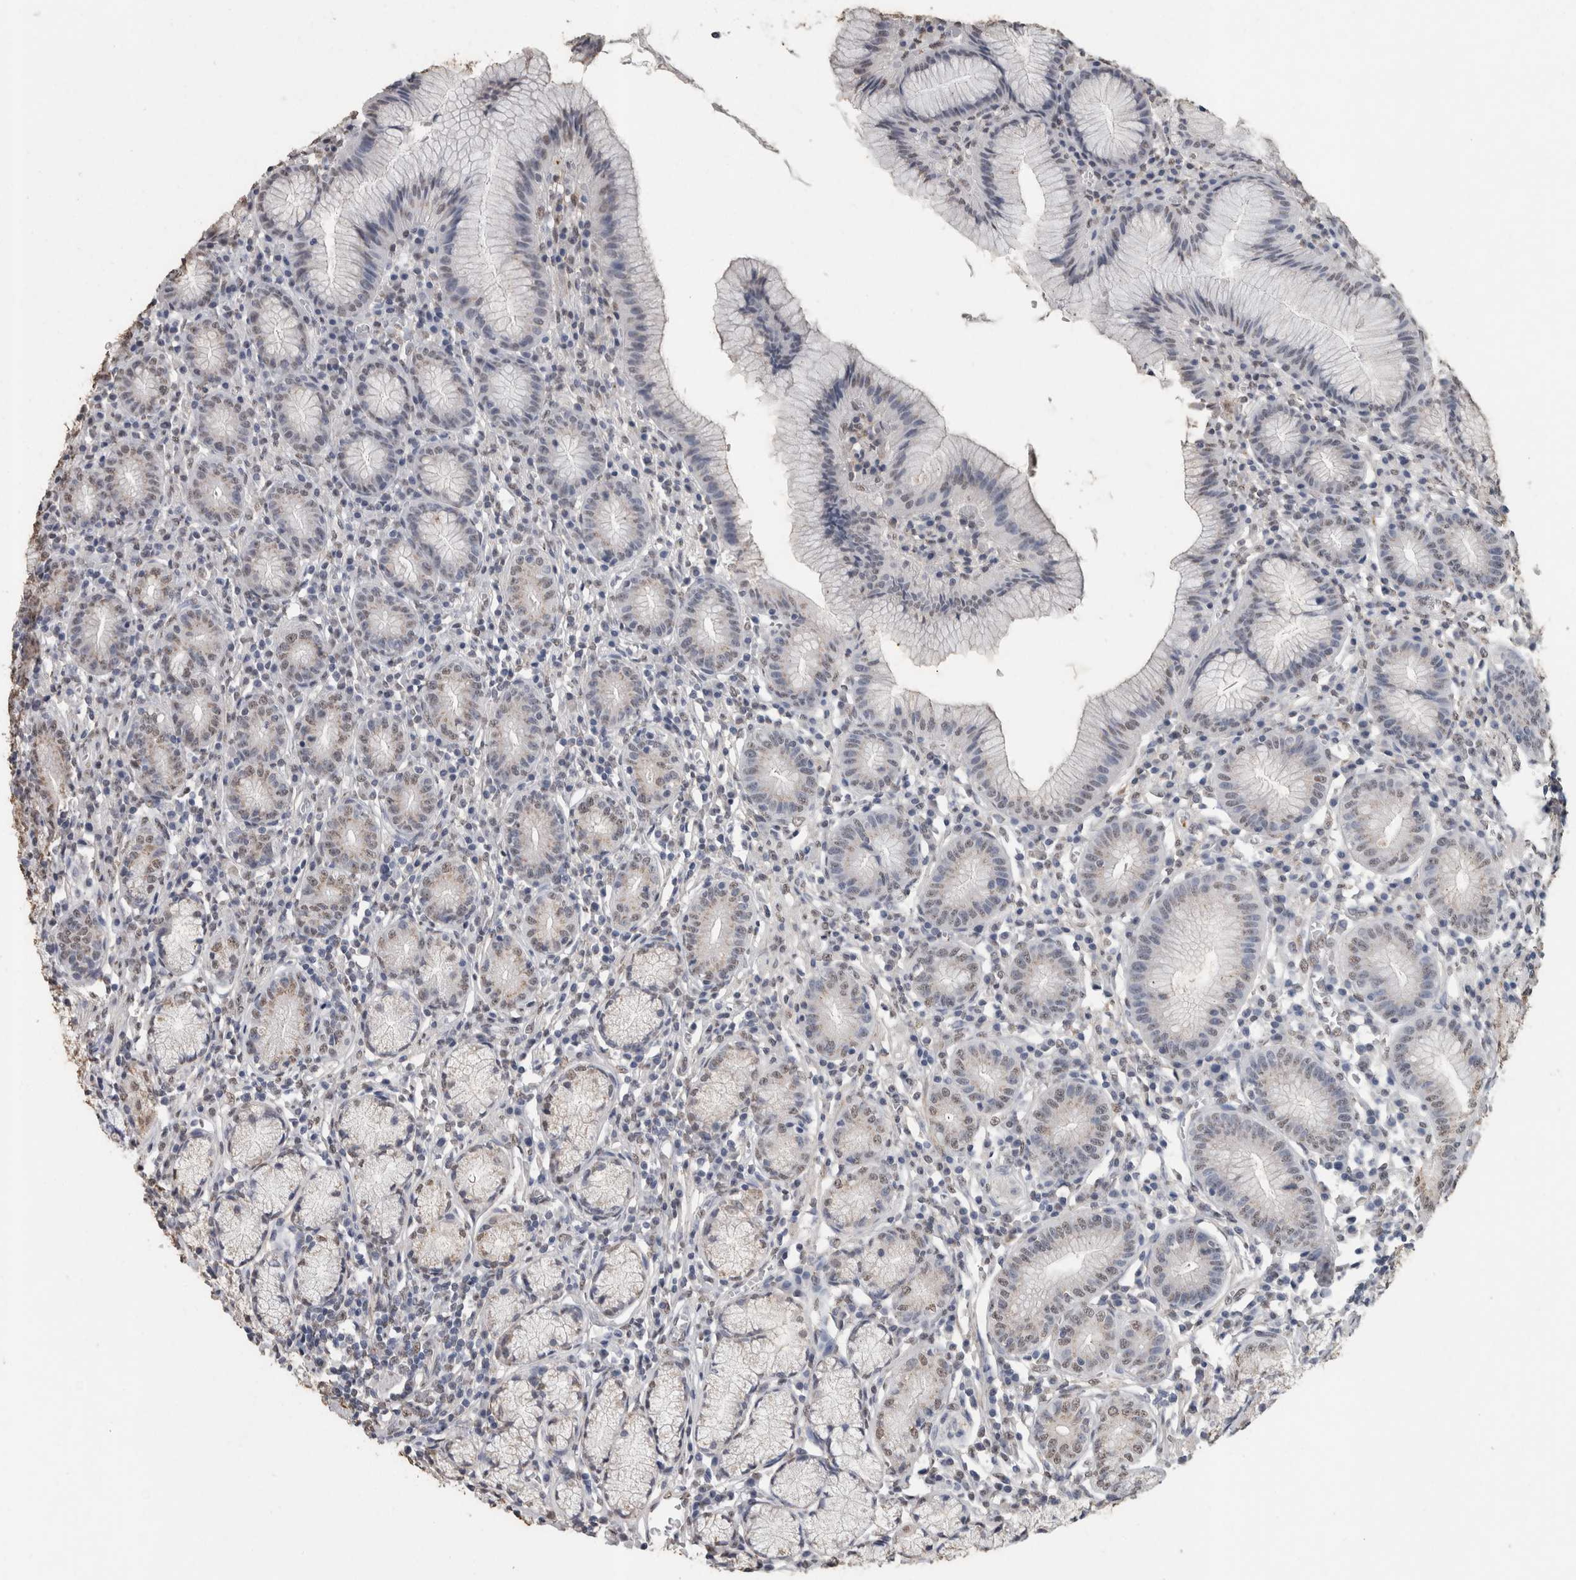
{"staining": {"intensity": "weak", "quantity": "25%-75%", "location": "nuclear"}, "tissue": "stomach", "cell_type": "Glandular cells", "image_type": "normal", "snomed": [{"axis": "morphology", "description": "Normal tissue, NOS"}, {"axis": "topography", "description": "Stomach"}], "caption": "Protein analysis of unremarkable stomach reveals weak nuclear positivity in about 25%-75% of glandular cells. The protein is shown in brown color, while the nuclei are stained blue.", "gene": "LTBP1", "patient": {"sex": "male", "age": 55}}